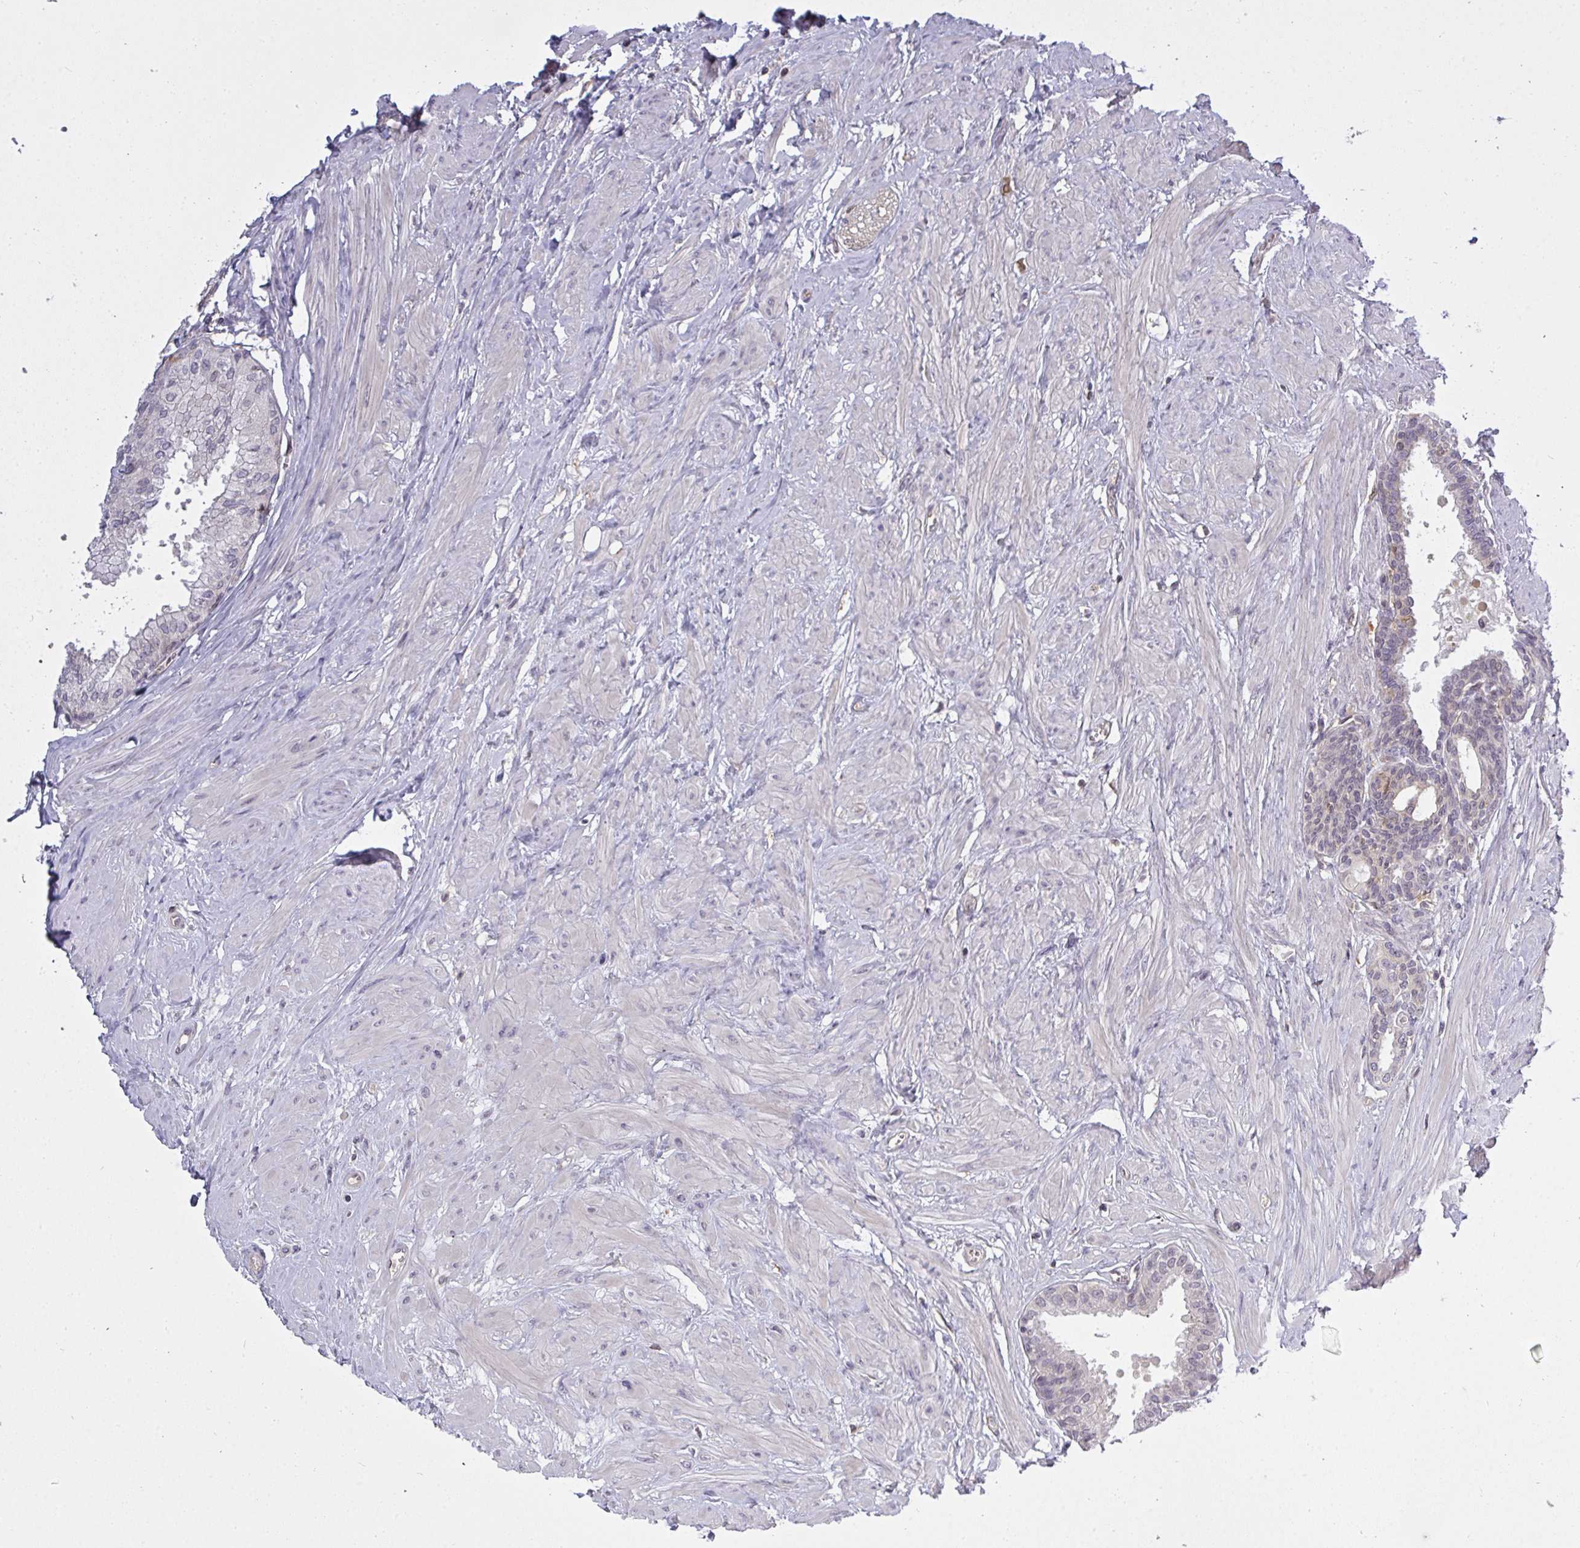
{"staining": {"intensity": "weak", "quantity": "25%-75%", "location": "cytoplasmic/membranous"}, "tissue": "seminal vesicle", "cell_type": "Glandular cells", "image_type": "normal", "snomed": [{"axis": "morphology", "description": "Normal tissue, NOS"}, {"axis": "topography", "description": "Prostate"}, {"axis": "topography", "description": "Seminal veicle"}], "caption": "Brown immunohistochemical staining in benign seminal vesicle displays weak cytoplasmic/membranous staining in approximately 25%-75% of glandular cells.", "gene": "GSDMB", "patient": {"sex": "male", "age": 60}}